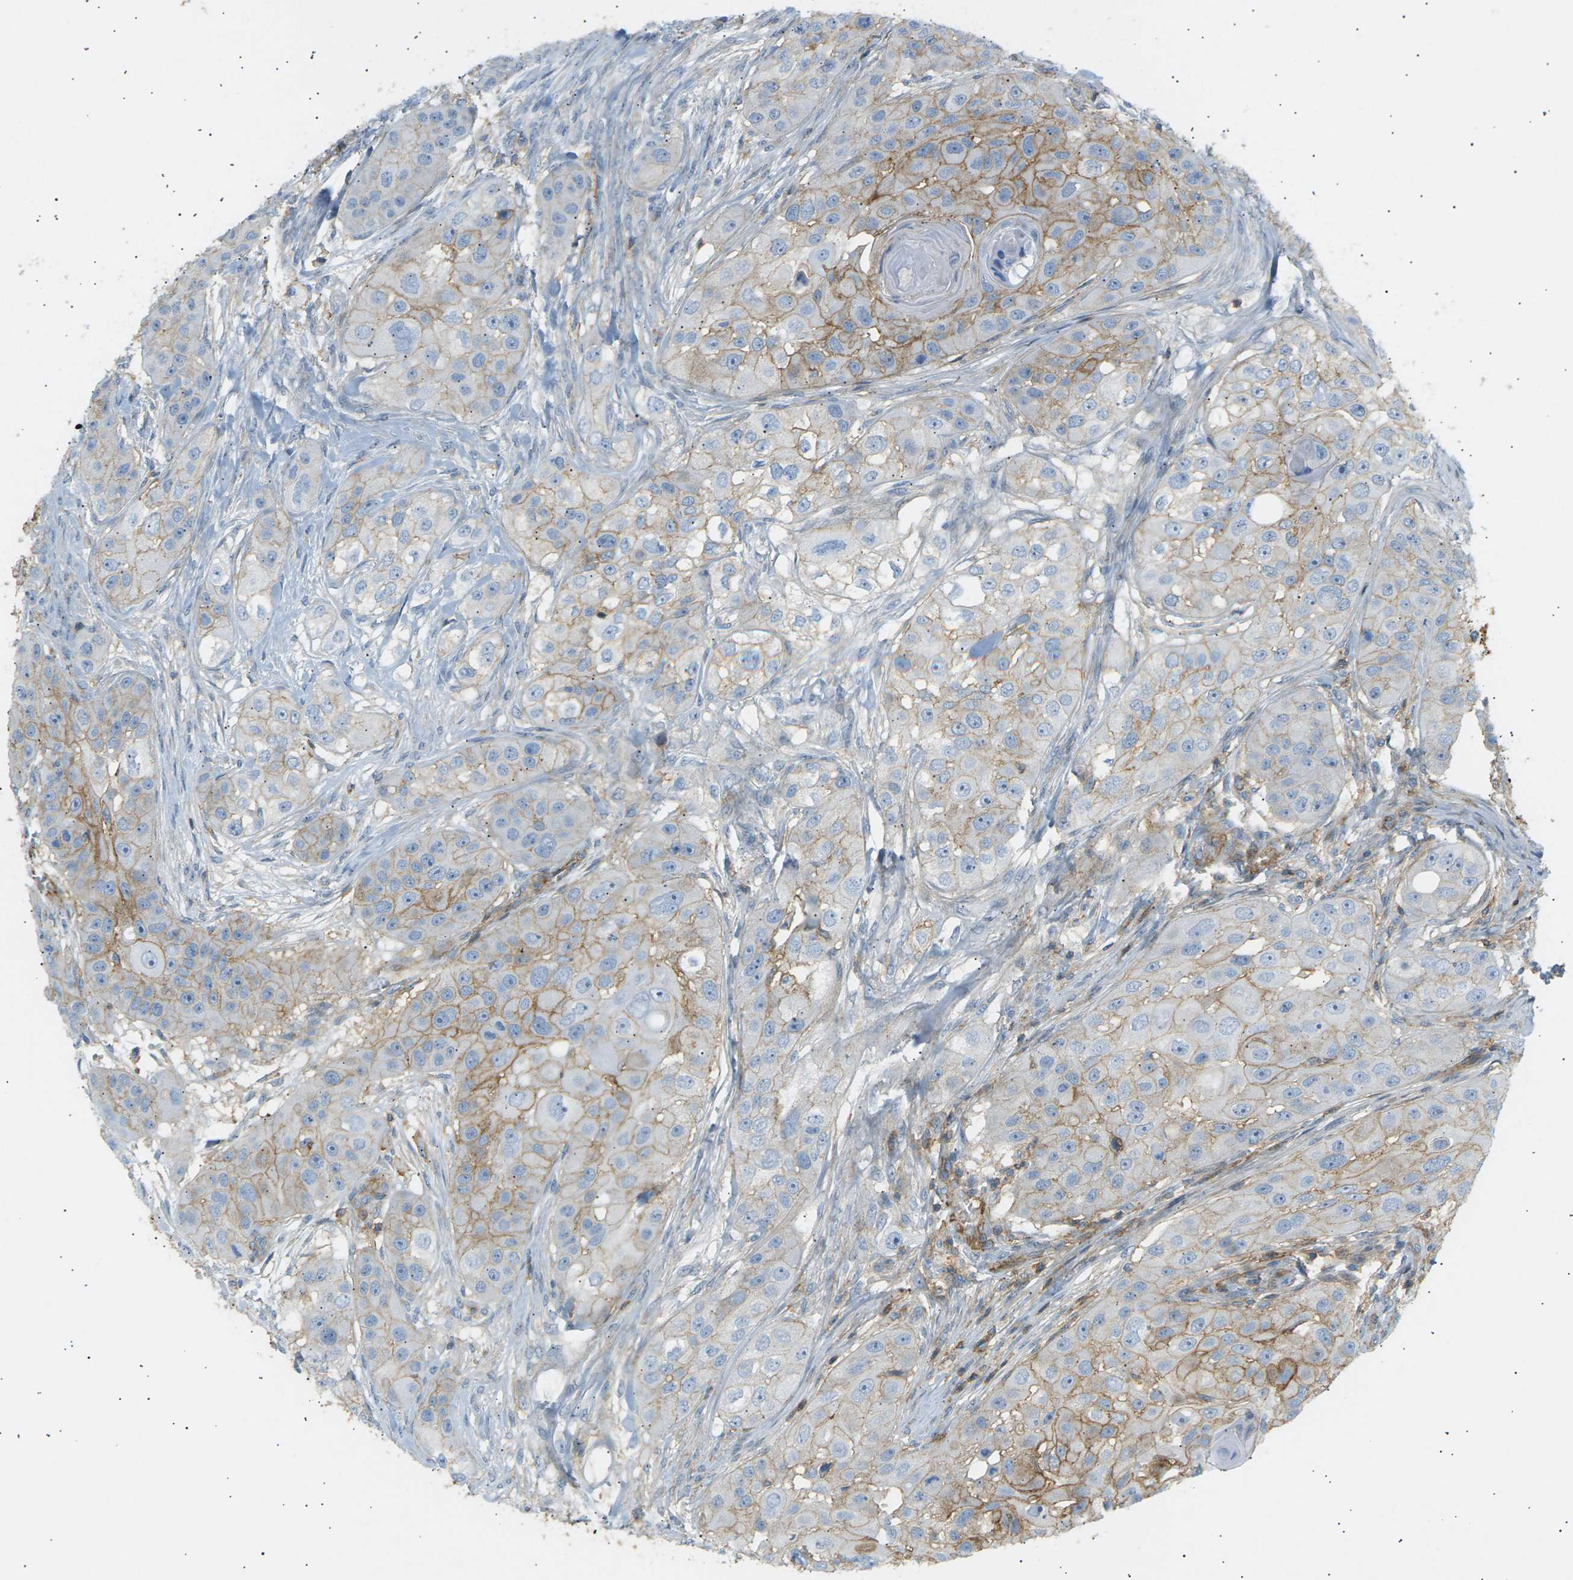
{"staining": {"intensity": "moderate", "quantity": "25%-75%", "location": "cytoplasmic/membranous"}, "tissue": "head and neck cancer", "cell_type": "Tumor cells", "image_type": "cancer", "snomed": [{"axis": "morphology", "description": "Normal tissue, NOS"}, {"axis": "morphology", "description": "Squamous cell carcinoma, NOS"}, {"axis": "topography", "description": "Skeletal muscle"}, {"axis": "topography", "description": "Head-Neck"}], "caption": "Head and neck cancer was stained to show a protein in brown. There is medium levels of moderate cytoplasmic/membranous staining in about 25%-75% of tumor cells. (DAB IHC with brightfield microscopy, high magnification).", "gene": "ATP2B4", "patient": {"sex": "male", "age": 51}}